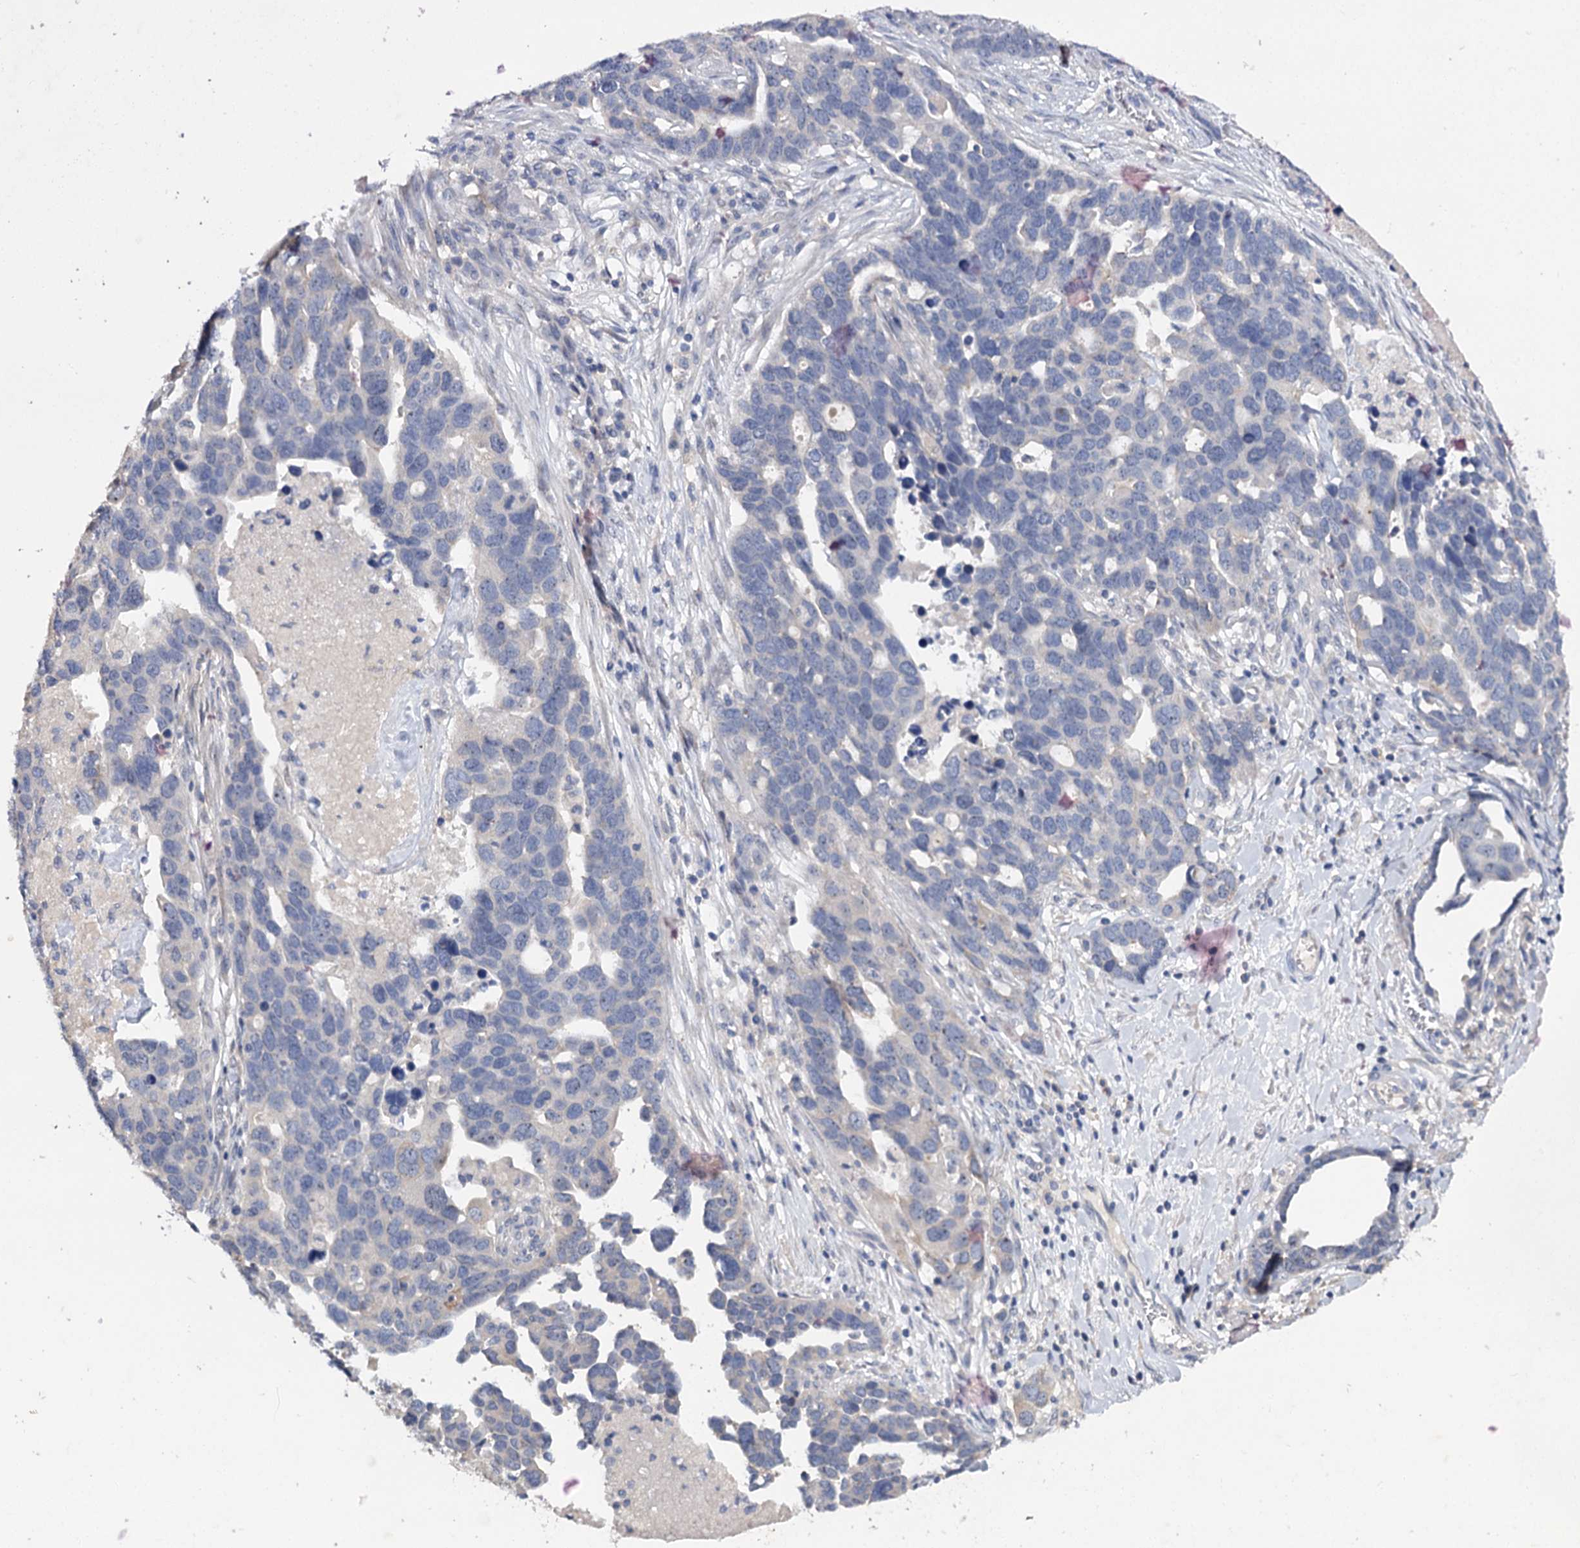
{"staining": {"intensity": "negative", "quantity": "none", "location": "none"}, "tissue": "ovarian cancer", "cell_type": "Tumor cells", "image_type": "cancer", "snomed": [{"axis": "morphology", "description": "Cystadenocarcinoma, serous, NOS"}, {"axis": "topography", "description": "Ovary"}], "caption": "Tumor cells show no significant staining in ovarian serous cystadenocarcinoma.", "gene": "ATP9A", "patient": {"sex": "female", "age": 54}}